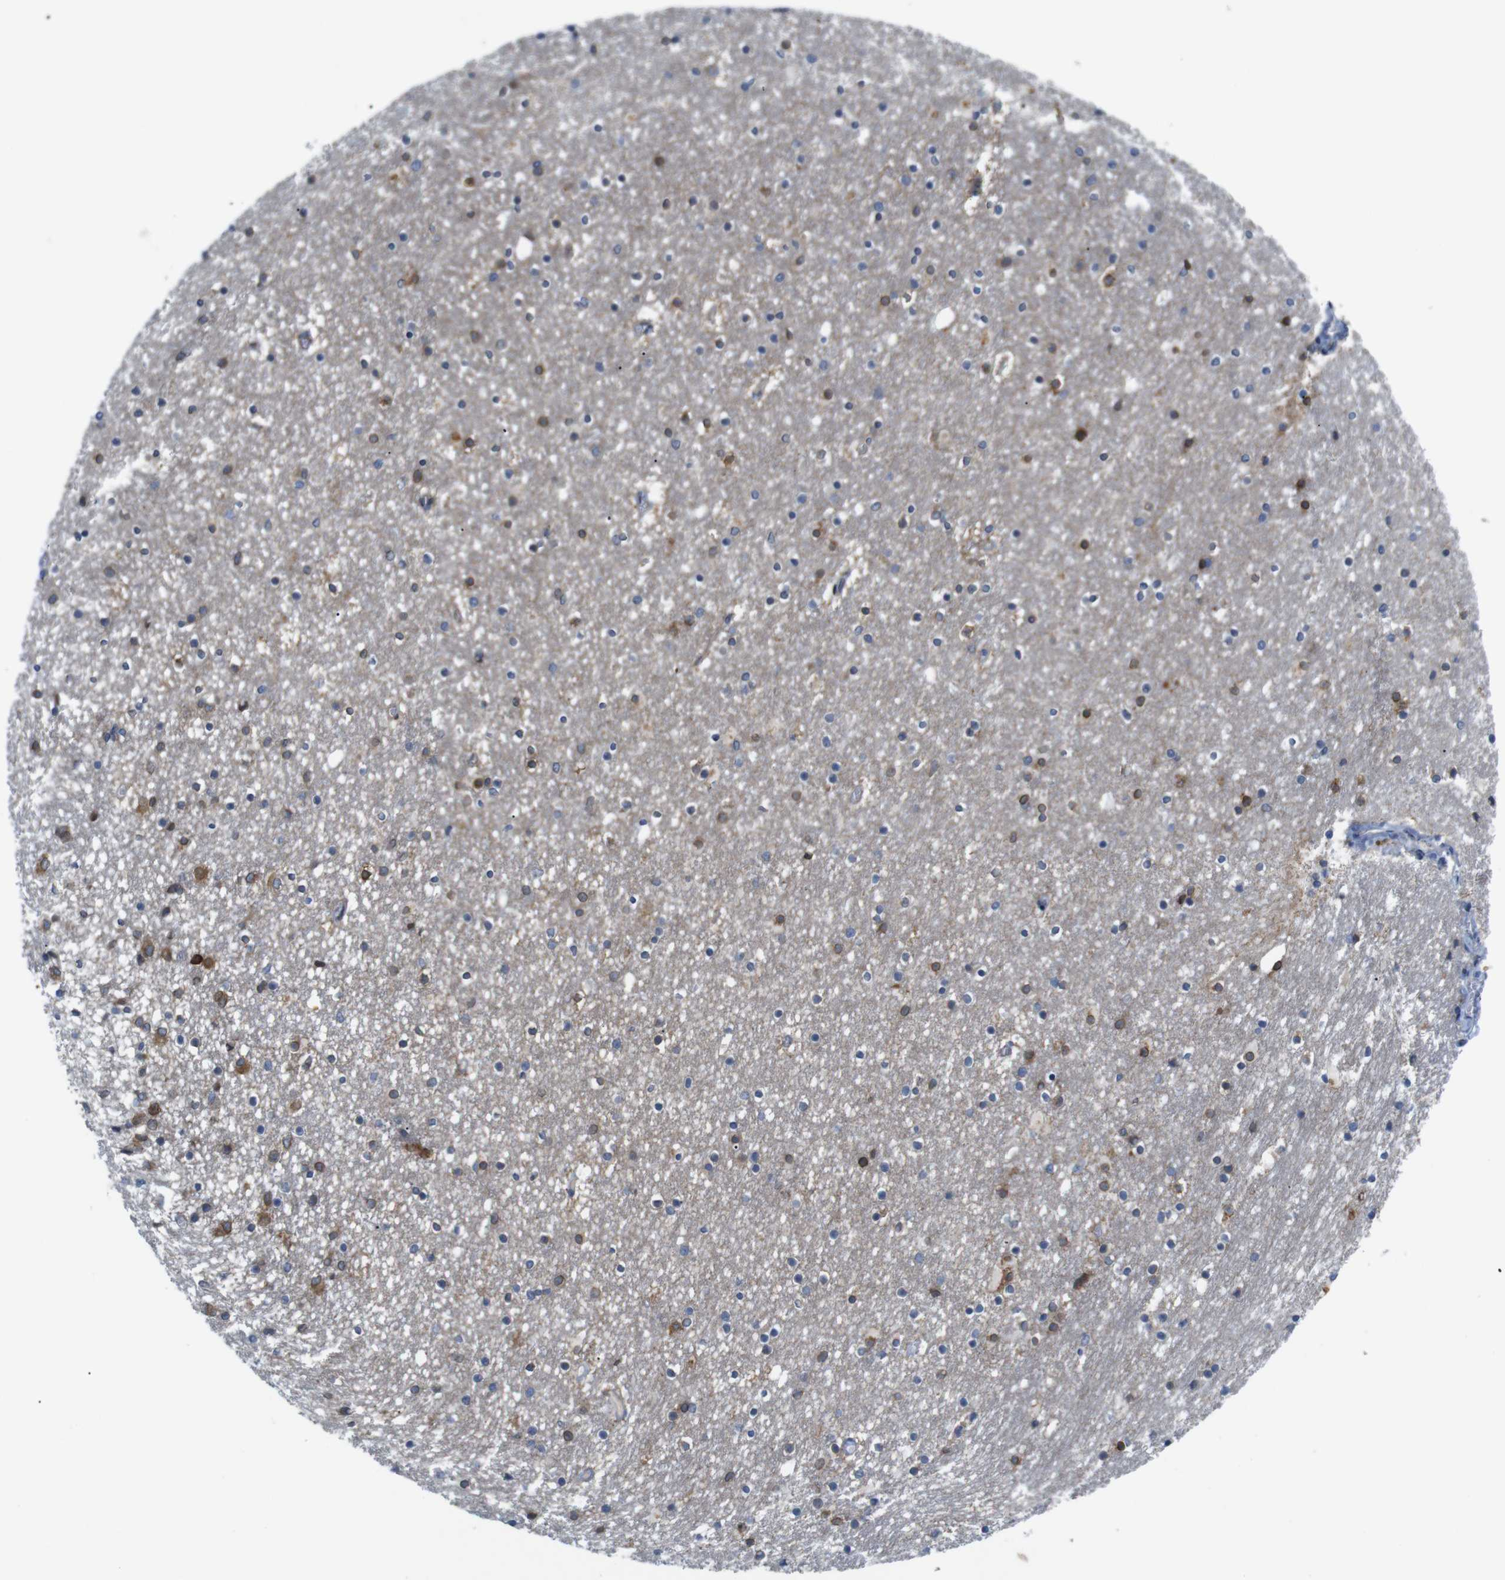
{"staining": {"intensity": "moderate", "quantity": "25%-75%", "location": "cytoplasmic/membranous"}, "tissue": "caudate", "cell_type": "Glial cells", "image_type": "normal", "snomed": [{"axis": "morphology", "description": "Normal tissue, NOS"}, {"axis": "topography", "description": "Lateral ventricle wall"}], "caption": "Immunohistochemistry of normal caudate reveals medium levels of moderate cytoplasmic/membranous positivity in approximately 25%-75% of glial cells.", "gene": "HACD3", "patient": {"sex": "male", "age": 45}}